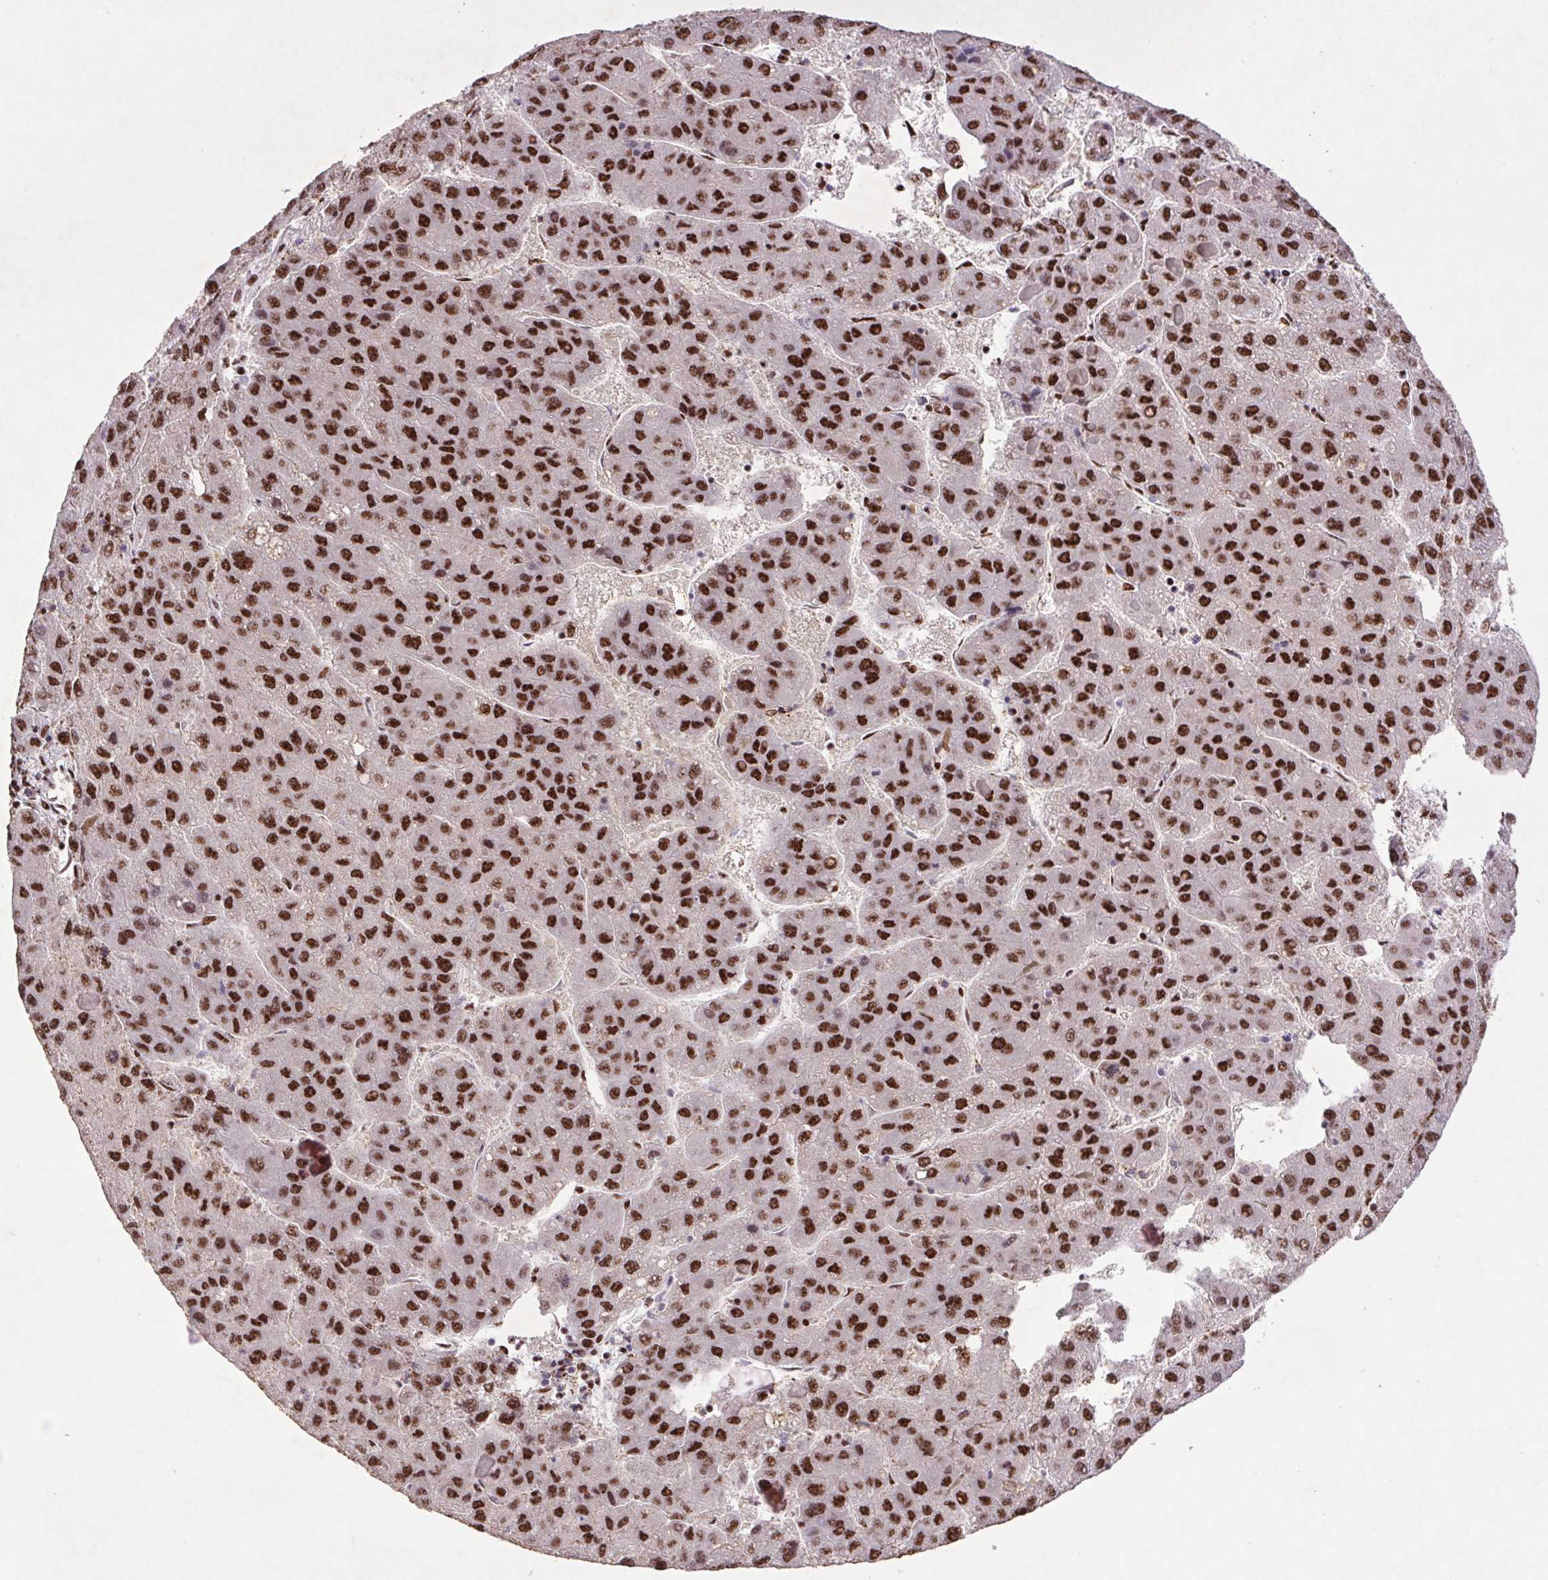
{"staining": {"intensity": "strong", "quantity": ">75%", "location": "nuclear"}, "tissue": "liver cancer", "cell_type": "Tumor cells", "image_type": "cancer", "snomed": [{"axis": "morphology", "description": "Carcinoma, Hepatocellular, NOS"}, {"axis": "topography", "description": "Liver"}], "caption": "Liver hepatocellular carcinoma stained with a protein marker demonstrates strong staining in tumor cells.", "gene": "LDLRAD4", "patient": {"sex": "female", "age": 82}}